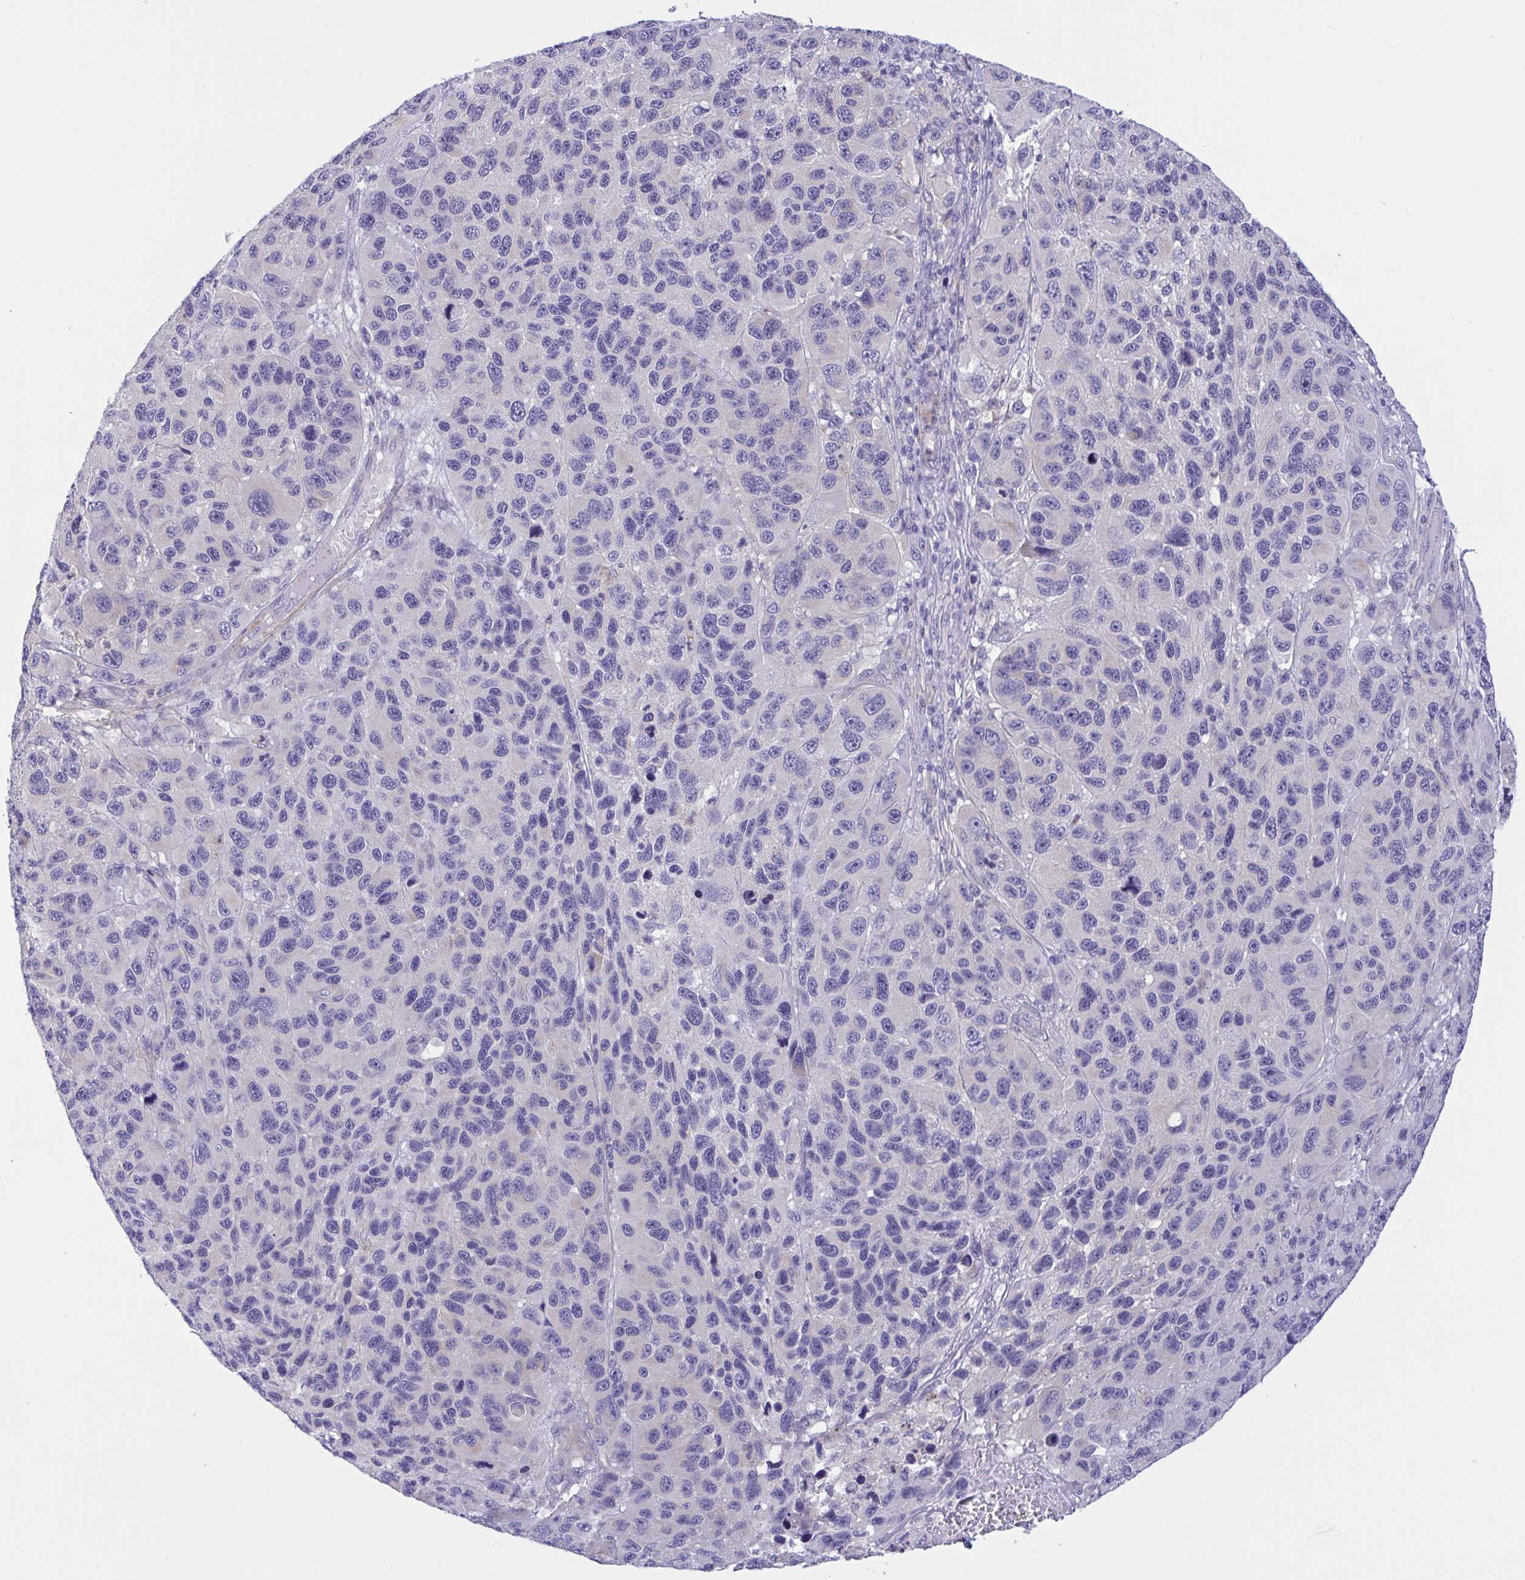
{"staining": {"intensity": "negative", "quantity": "none", "location": "none"}, "tissue": "melanoma", "cell_type": "Tumor cells", "image_type": "cancer", "snomed": [{"axis": "morphology", "description": "Malignant melanoma, NOS"}, {"axis": "topography", "description": "Skin"}], "caption": "High magnification brightfield microscopy of melanoma stained with DAB (brown) and counterstained with hematoxylin (blue): tumor cells show no significant expression.", "gene": "OXLD1", "patient": {"sex": "male", "age": 53}}